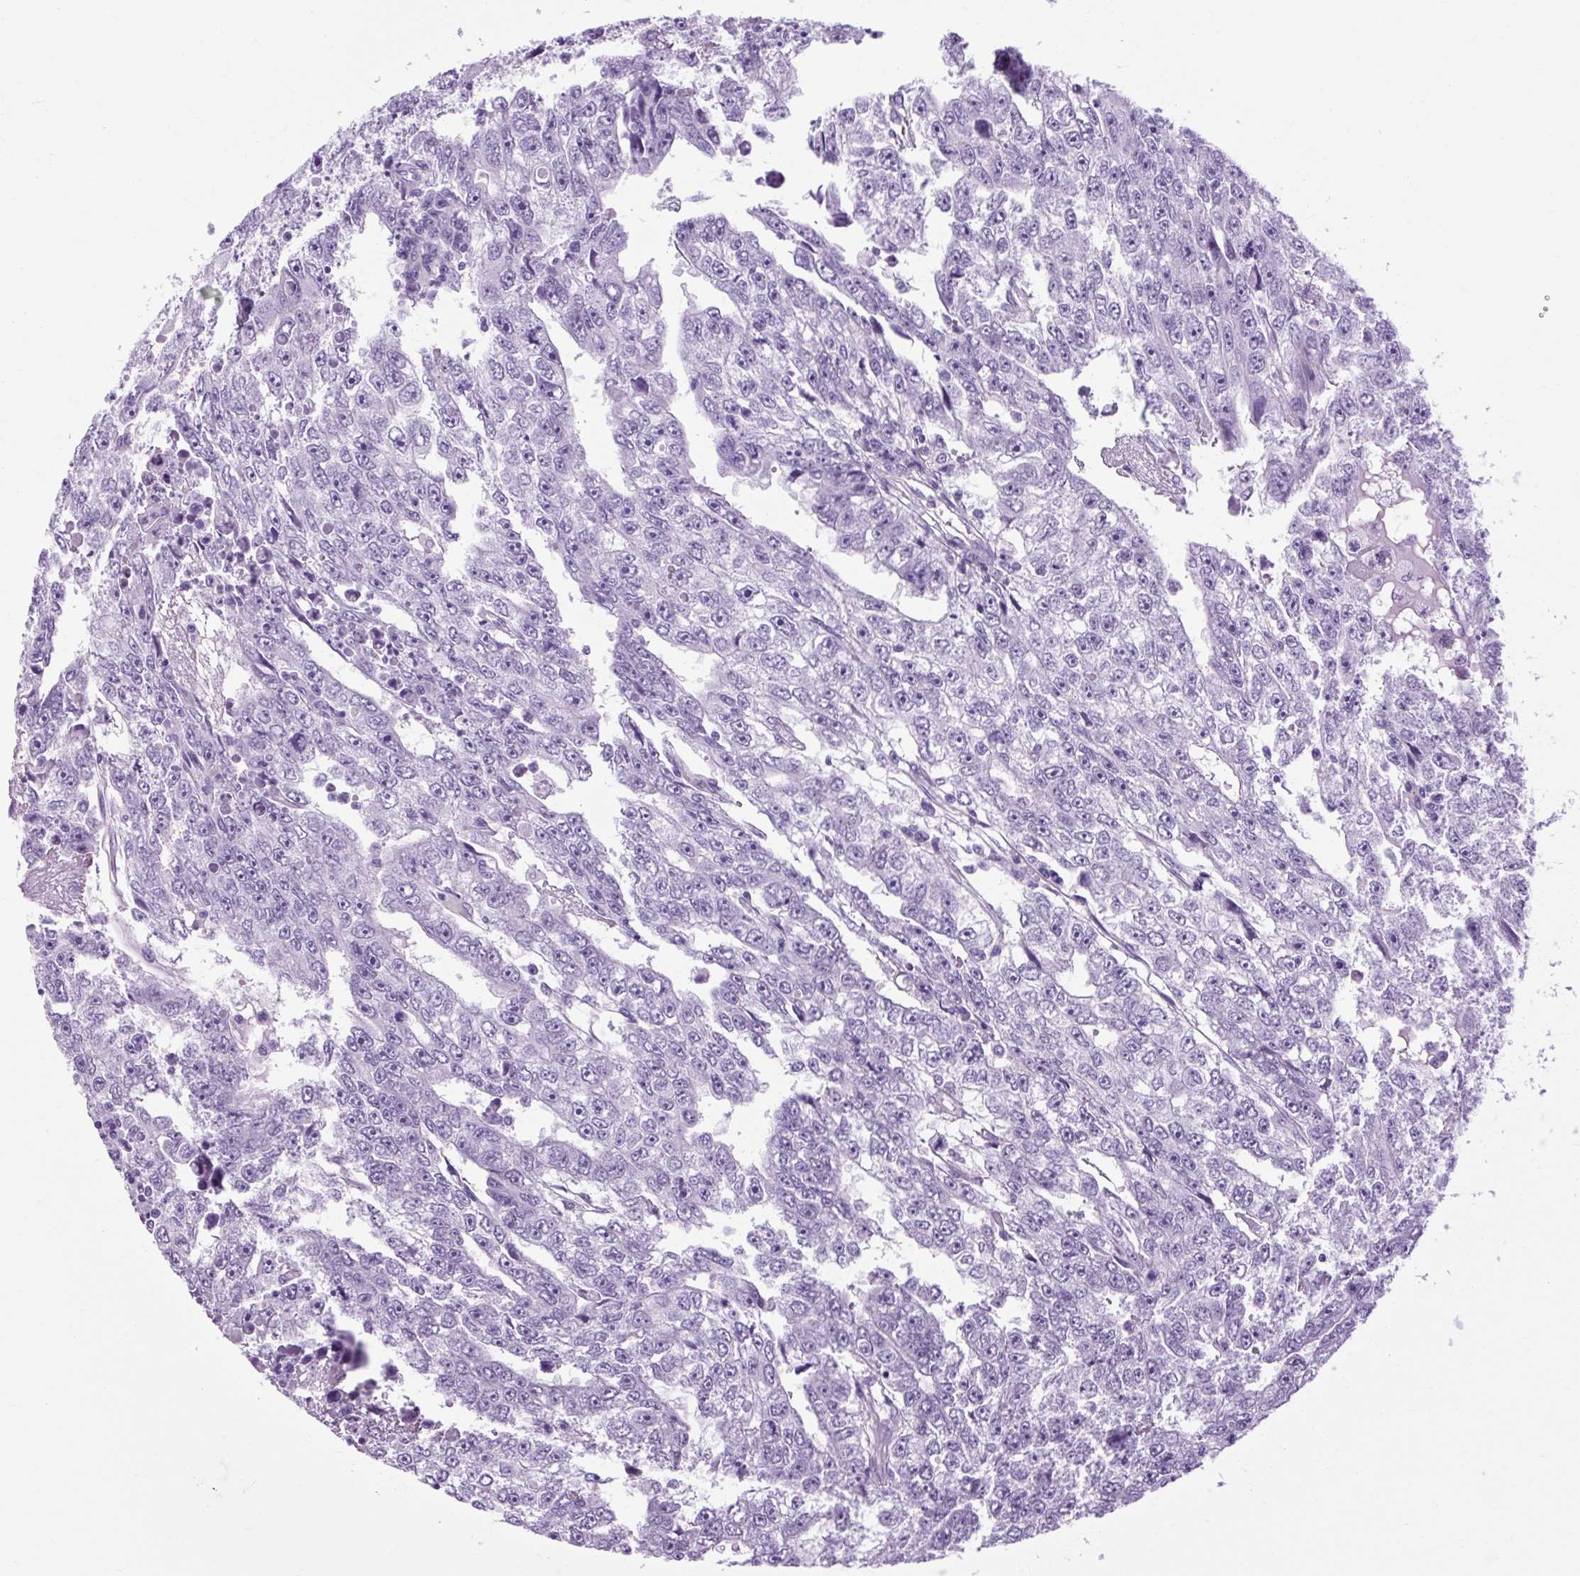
{"staining": {"intensity": "negative", "quantity": "none", "location": "none"}, "tissue": "testis cancer", "cell_type": "Tumor cells", "image_type": "cancer", "snomed": [{"axis": "morphology", "description": "Carcinoma, Embryonal, NOS"}, {"axis": "topography", "description": "Testis"}], "caption": "High magnification brightfield microscopy of testis embryonal carcinoma stained with DAB (brown) and counterstained with hematoxylin (blue): tumor cells show no significant staining.", "gene": "OOEP", "patient": {"sex": "male", "age": 20}}